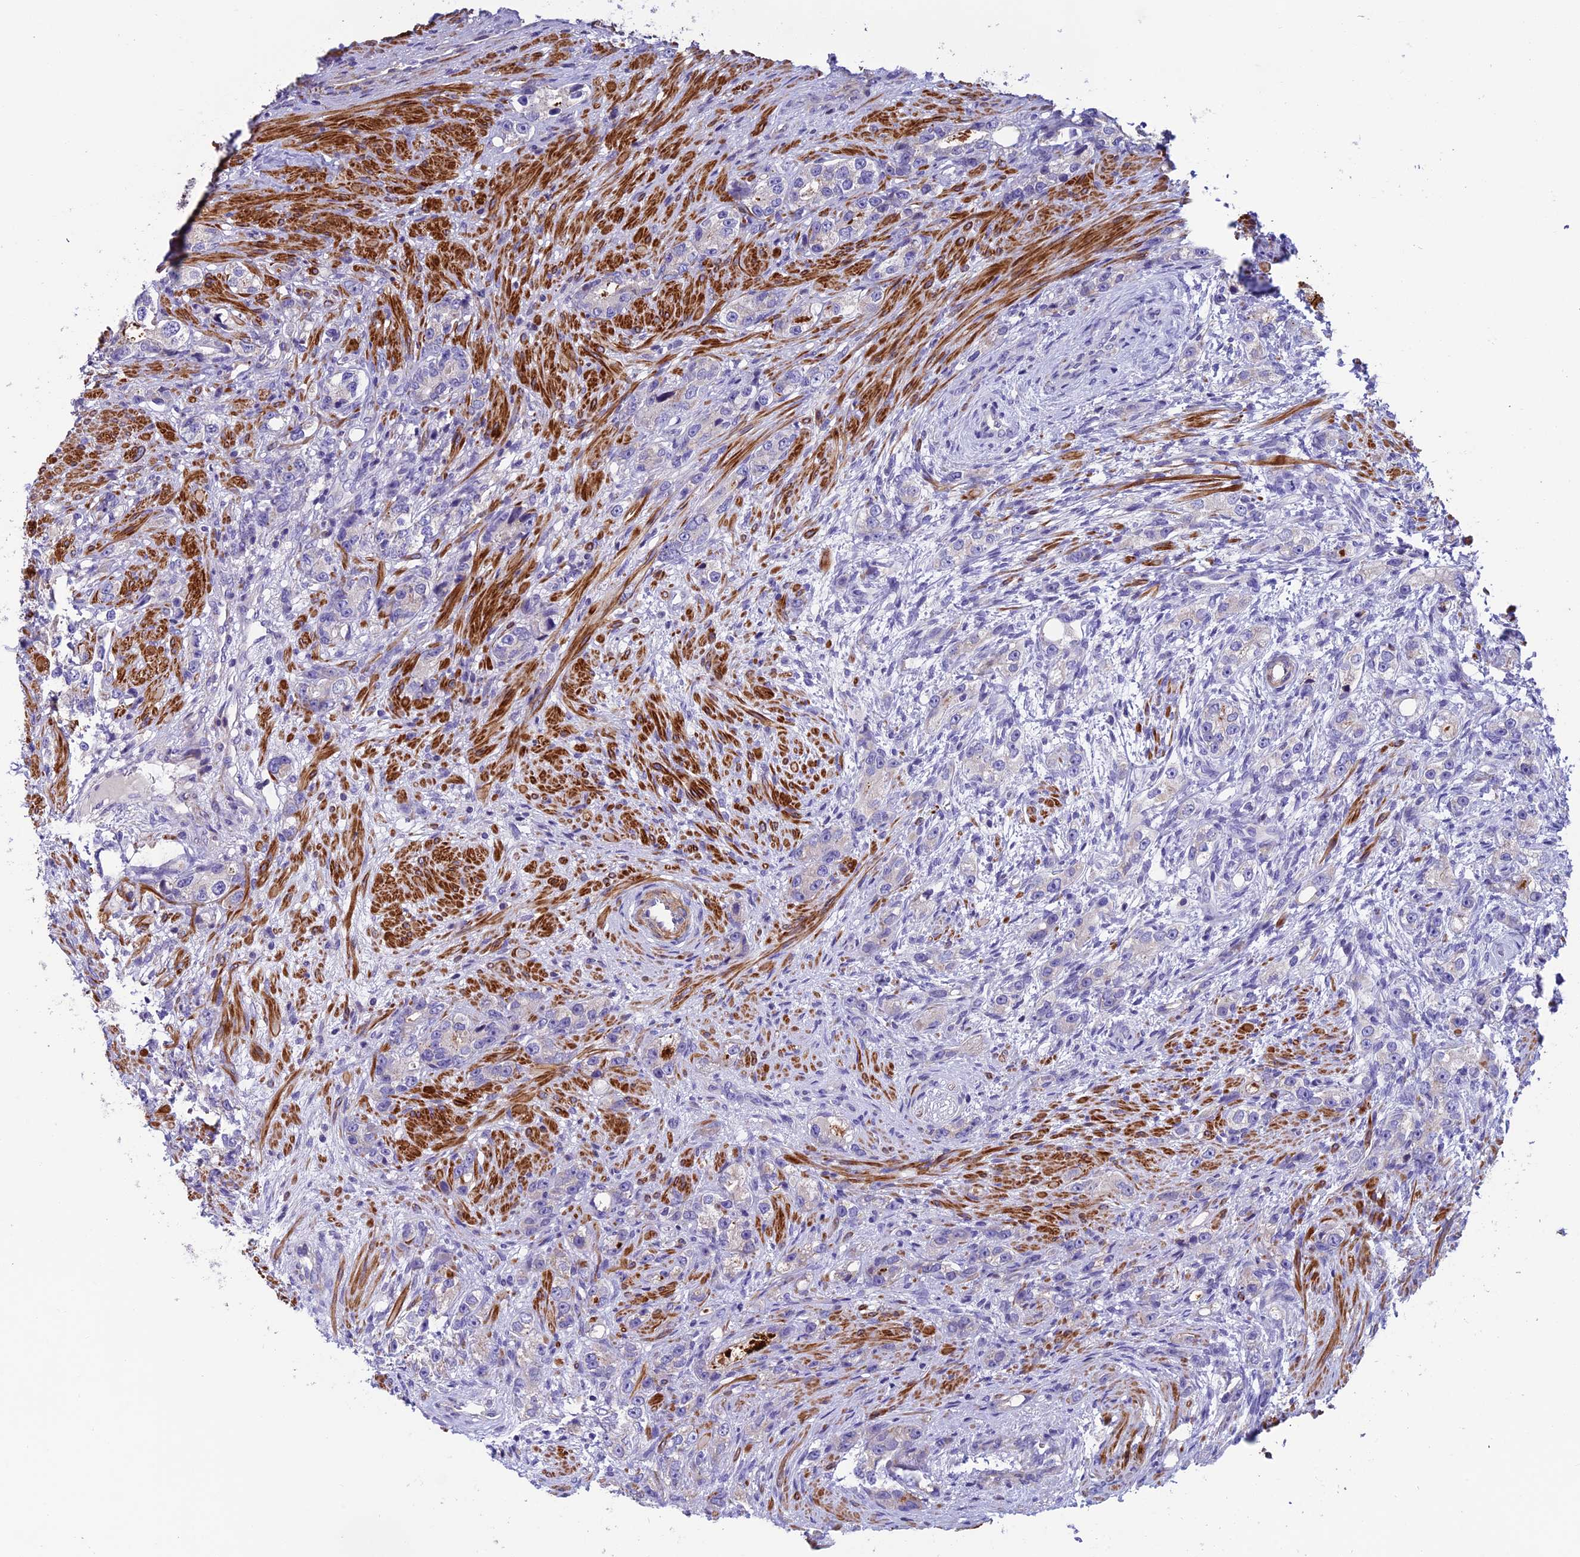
{"staining": {"intensity": "negative", "quantity": "none", "location": "none"}, "tissue": "prostate cancer", "cell_type": "Tumor cells", "image_type": "cancer", "snomed": [{"axis": "morphology", "description": "Adenocarcinoma, High grade"}, {"axis": "topography", "description": "Prostate"}], "caption": "Tumor cells are negative for brown protein staining in prostate cancer. (DAB immunohistochemistry, high magnification).", "gene": "FAM178B", "patient": {"sex": "male", "age": 63}}